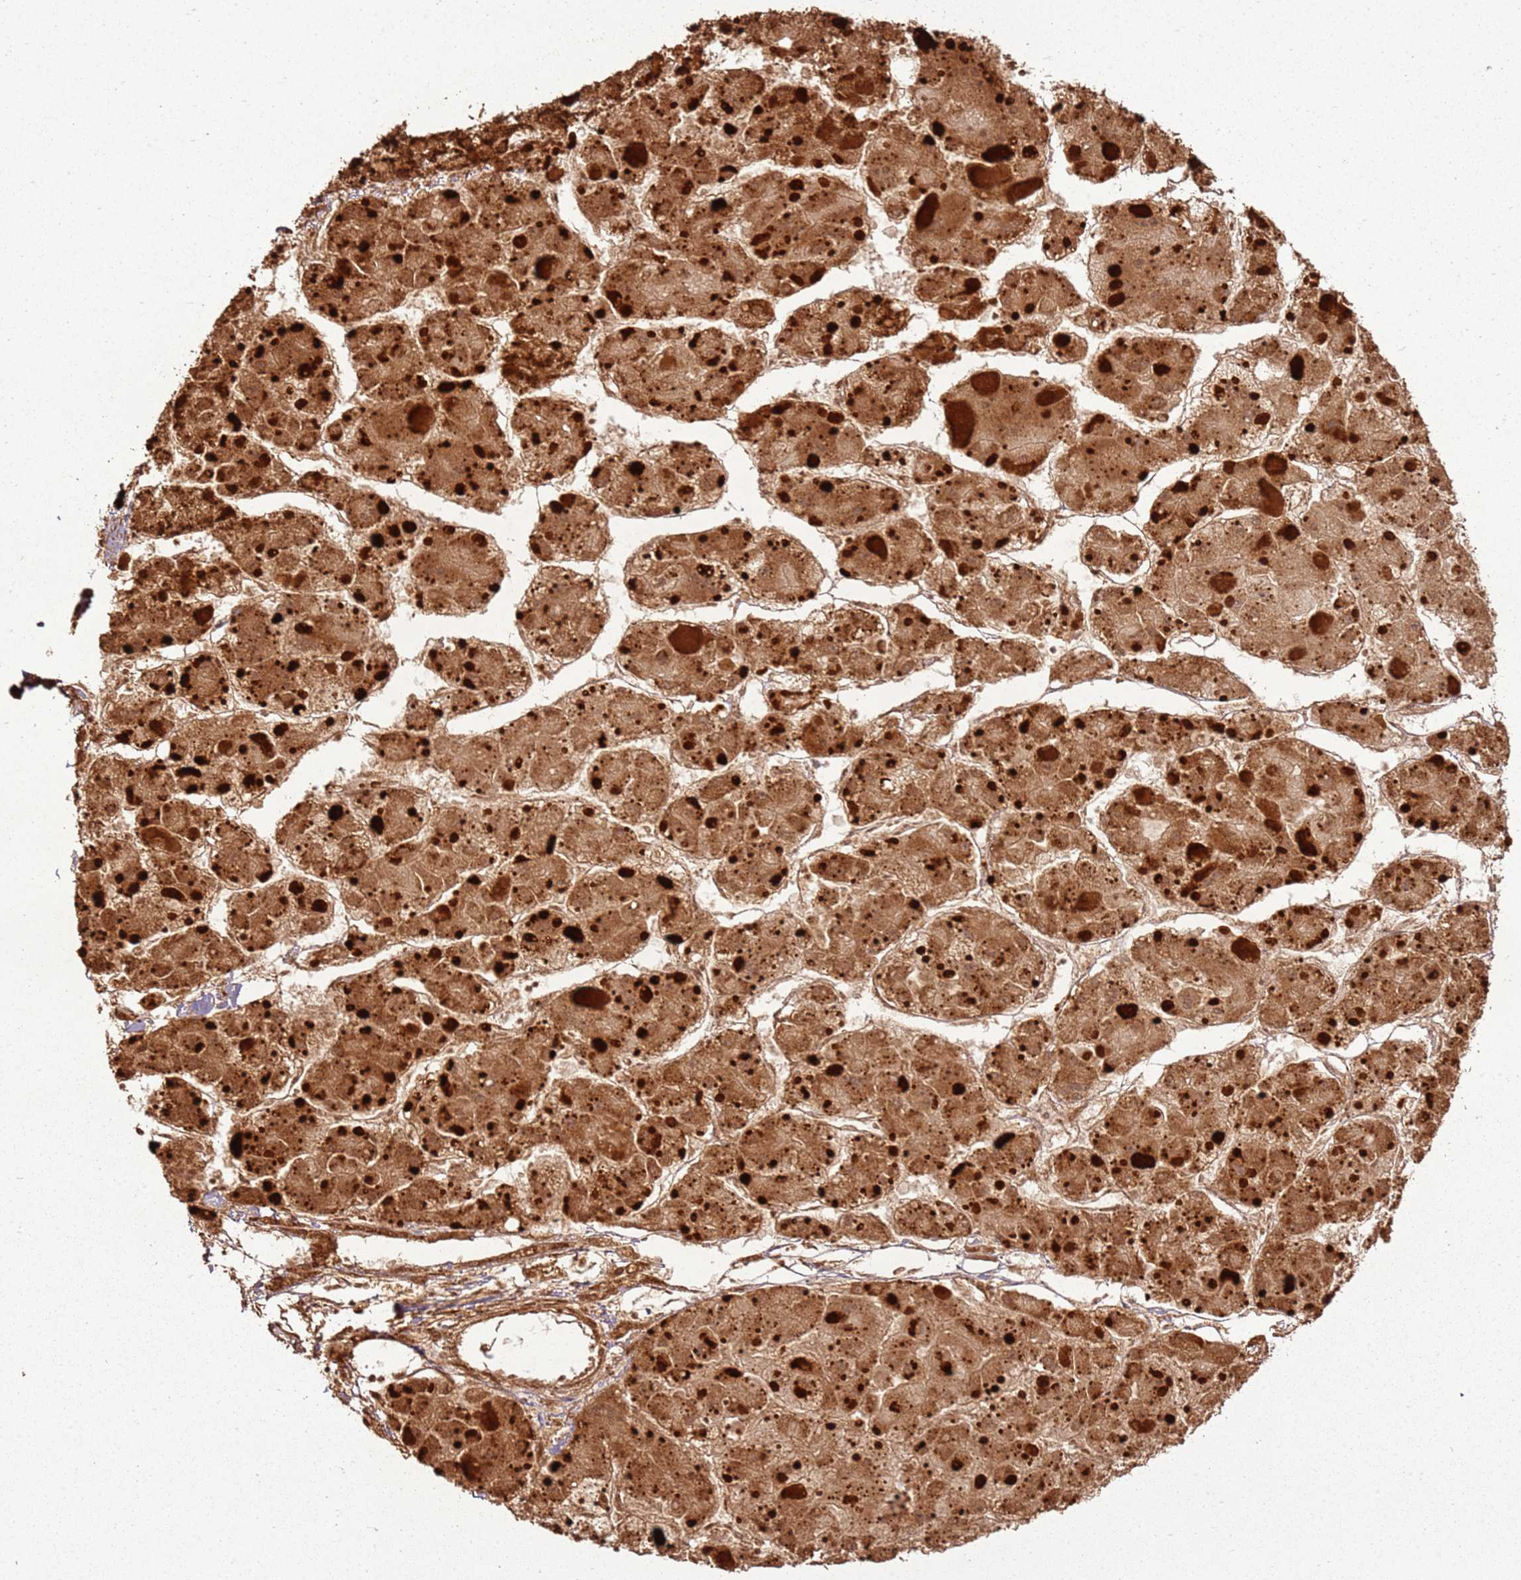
{"staining": {"intensity": "strong", "quantity": ">75%", "location": "cytoplasmic/membranous"}, "tissue": "liver cancer", "cell_type": "Tumor cells", "image_type": "cancer", "snomed": [{"axis": "morphology", "description": "Carcinoma, Hepatocellular, NOS"}, {"axis": "topography", "description": "Liver"}], "caption": "Tumor cells display high levels of strong cytoplasmic/membranous expression in approximately >75% of cells in liver cancer.", "gene": "MRPS6", "patient": {"sex": "female", "age": 73}}